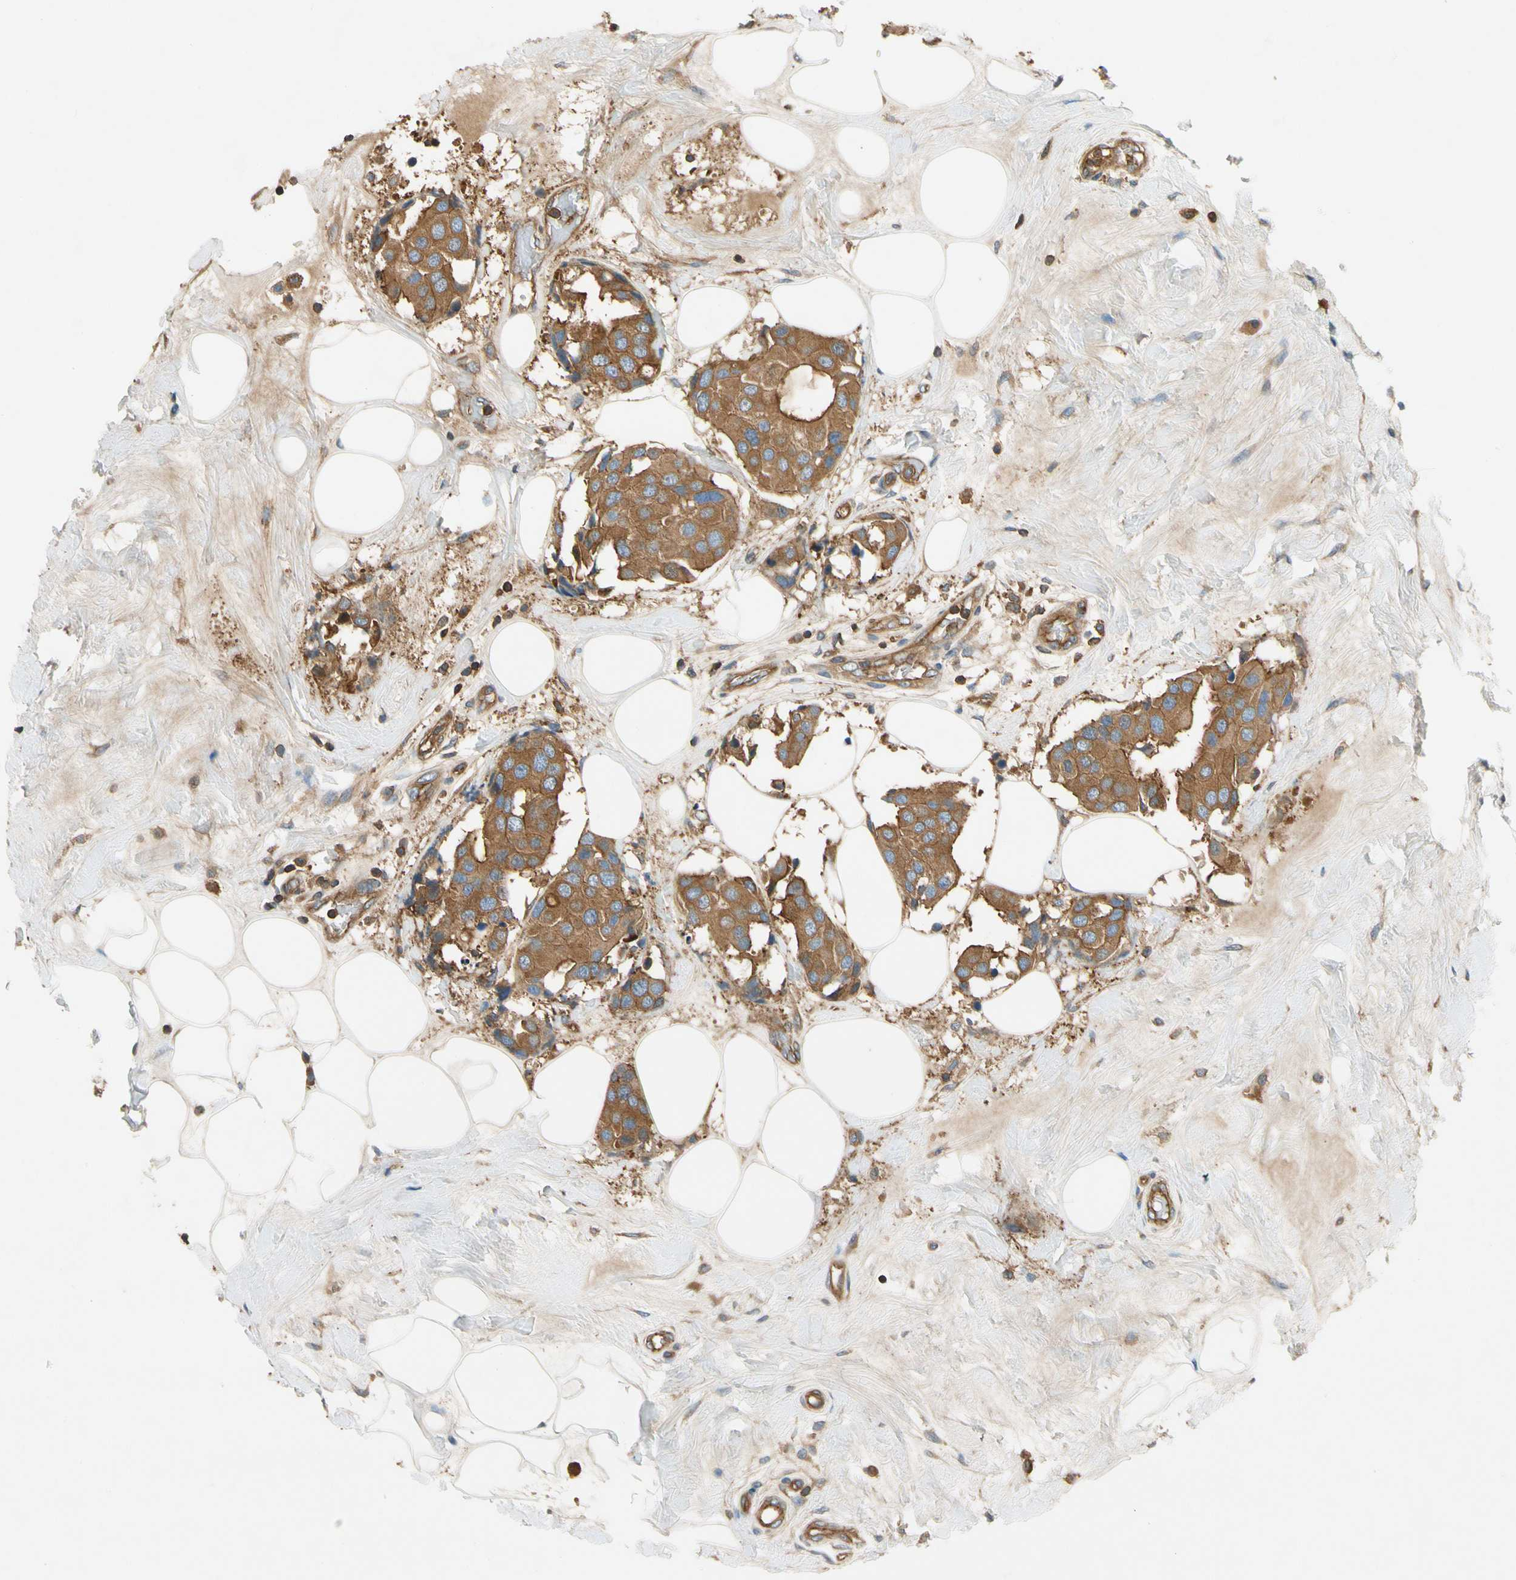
{"staining": {"intensity": "strong", "quantity": ">75%", "location": "cytoplasmic/membranous"}, "tissue": "breast cancer", "cell_type": "Tumor cells", "image_type": "cancer", "snomed": [{"axis": "morphology", "description": "Normal tissue, NOS"}, {"axis": "morphology", "description": "Duct carcinoma"}, {"axis": "topography", "description": "Breast"}], "caption": "IHC (DAB (3,3'-diaminobenzidine)) staining of breast cancer (intraductal carcinoma) demonstrates strong cytoplasmic/membranous protein positivity in approximately >75% of tumor cells. Nuclei are stained in blue.", "gene": "TCP11L1", "patient": {"sex": "female", "age": 39}}